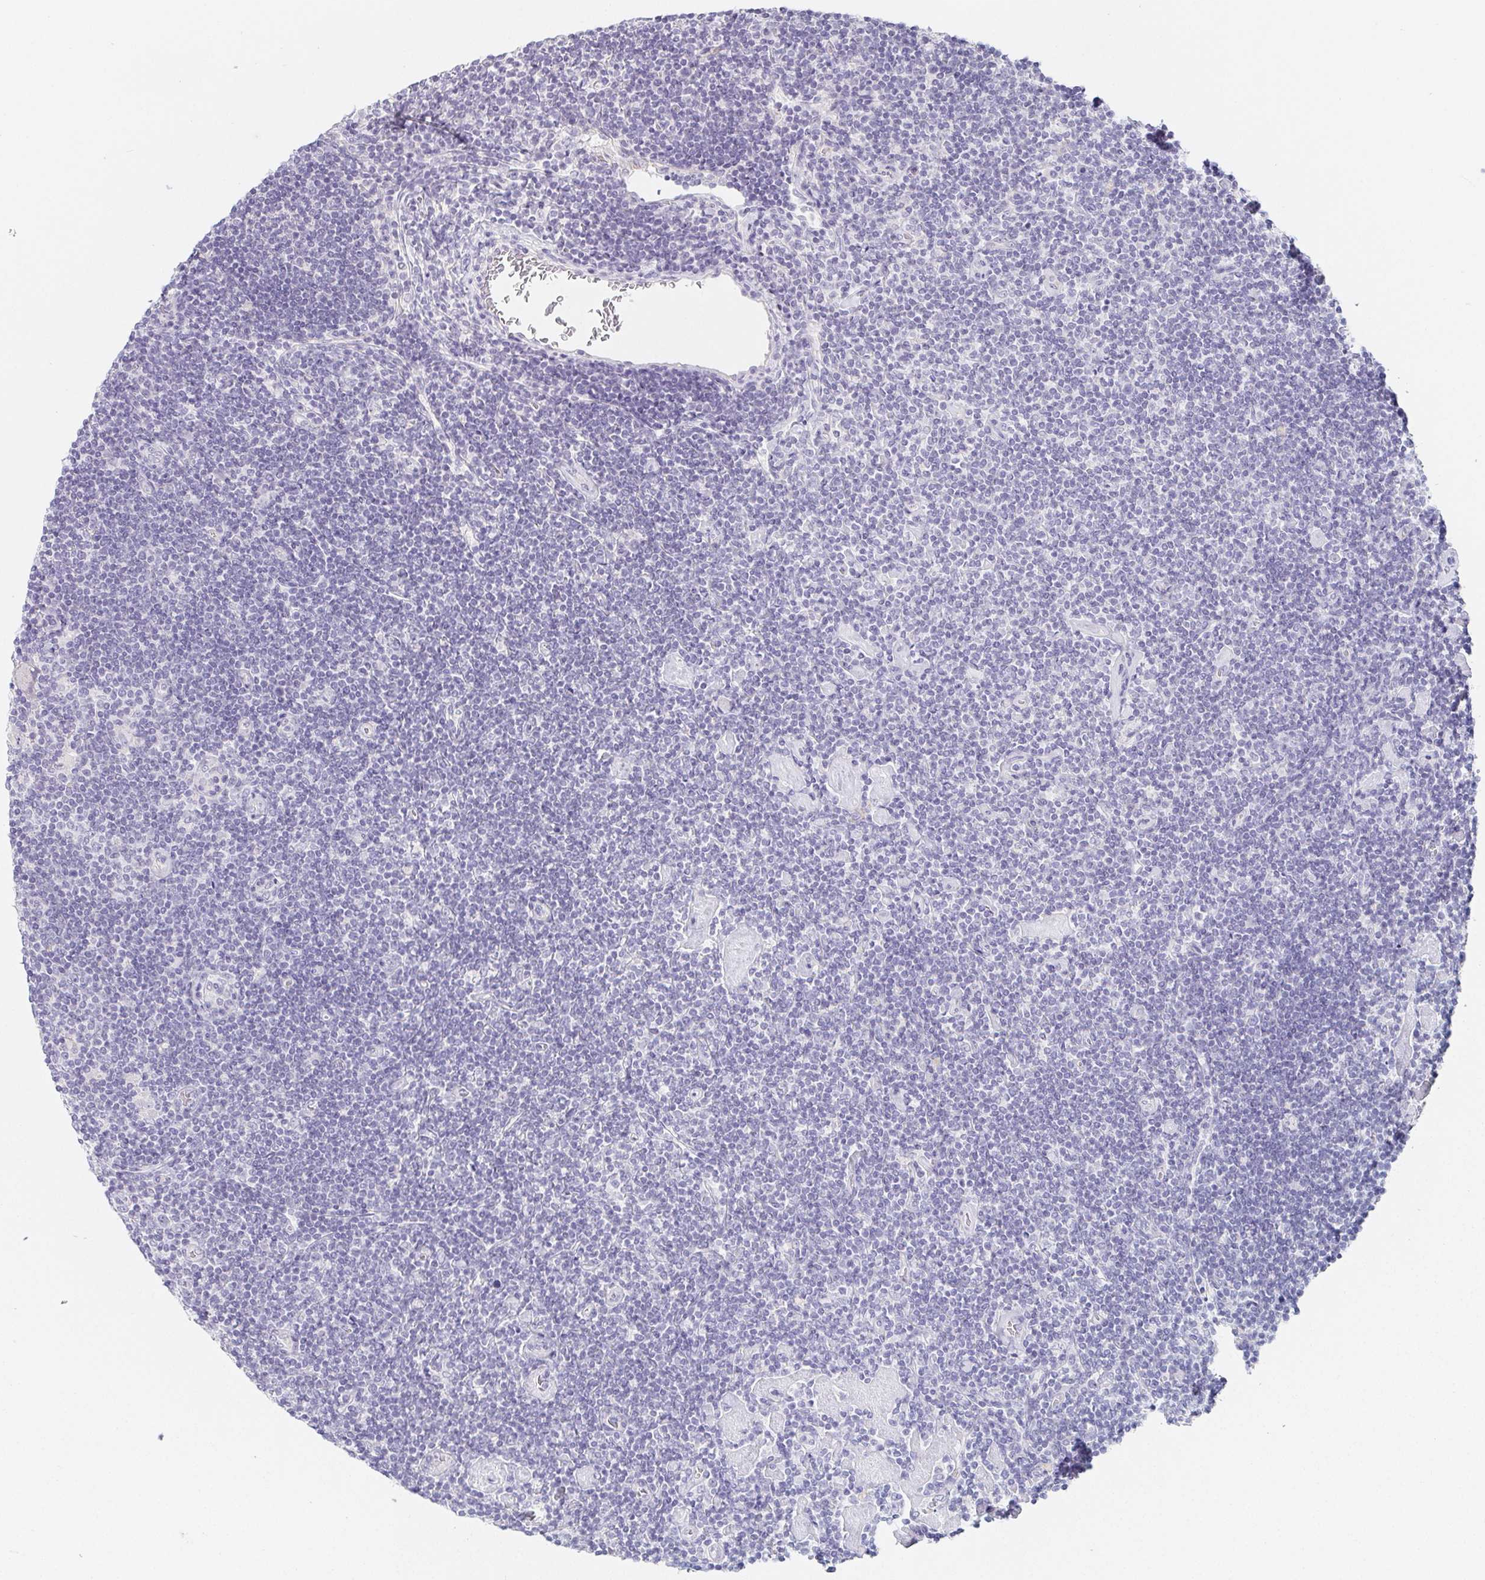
{"staining": {"intensity": "negative", "quantity": "none", "location": "none"}, "tissue": "lymphoma", "cell_type": "Tumor cells", "image_type": "cancer", "snomed": [{"axis": "morphology", "description": "Hodgkin's disease, NOS"}, {"axis": "topography", "description": "Lymph node"}], "caption": "IHC of lymphoma displays no staining in tumor cells.", "gene": "GLIPR1L1", "patient": {"sex": "male", "age": 40}}